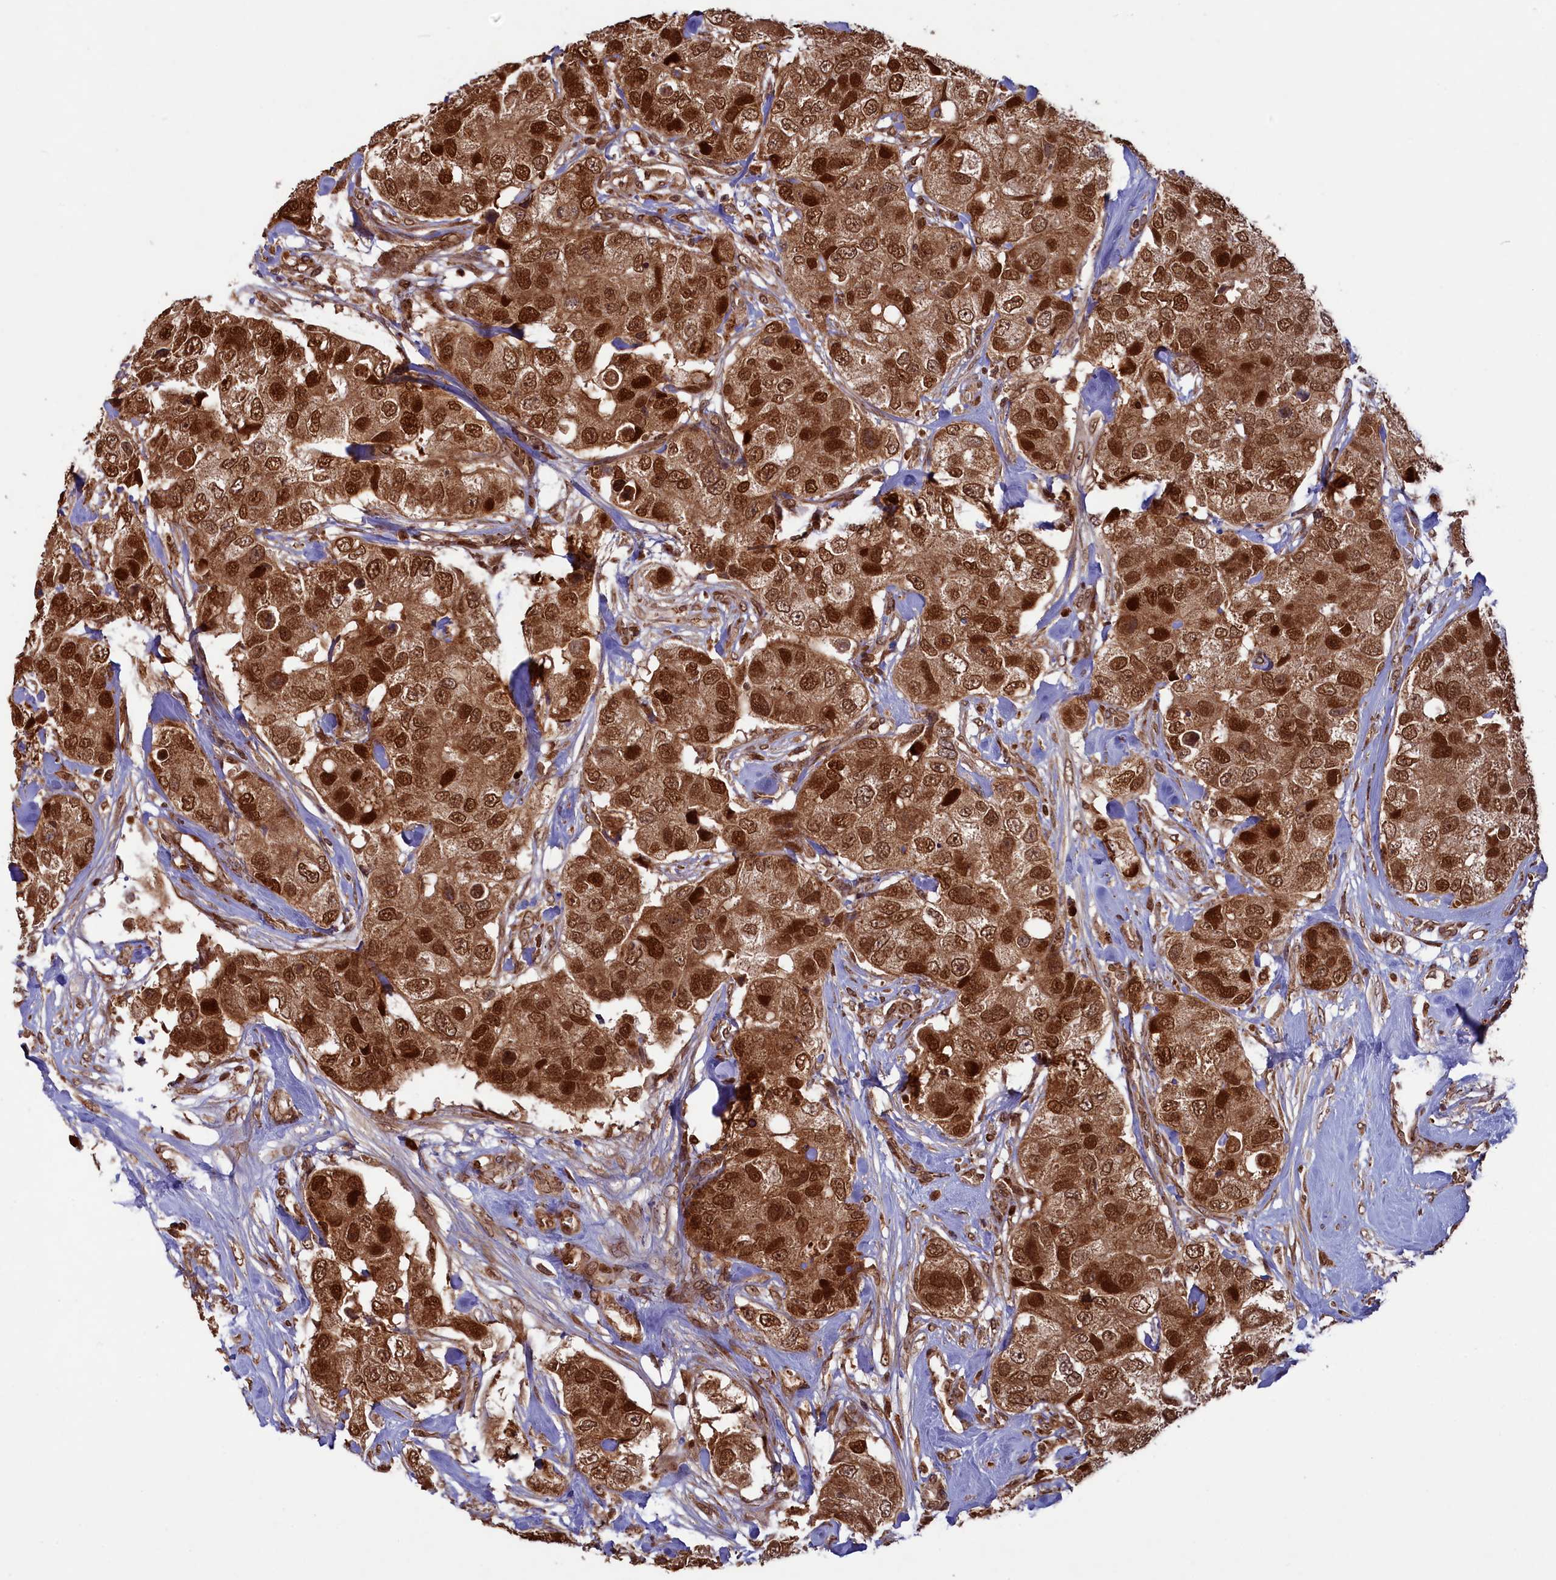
{"staining": {"intensity": "strong", "quantity": ">75%", "location": "cytoplasmic/membranous,nuclear"}, "tissue": "breast cancer", "cell_type": "Tumor cells", "image_type": "cancer", "snomed": [{"axis": "morphology", "description": "Duct carcinoma"}, {"axis": "topography", "description": "Breast"}], "caption": "A photomicrograph of human infiltrating ductal carcinoma (breast) stained for a protein exhibits strong cytoplasmic/membranous and nuclear brown staining in tumor cells. (DAB (3,3'-diaminobenzidine) = brown stain, brightfield microscopy at high magnification).", "gene": "NAE1", "patient": {"sex": "female", "age": 62}}